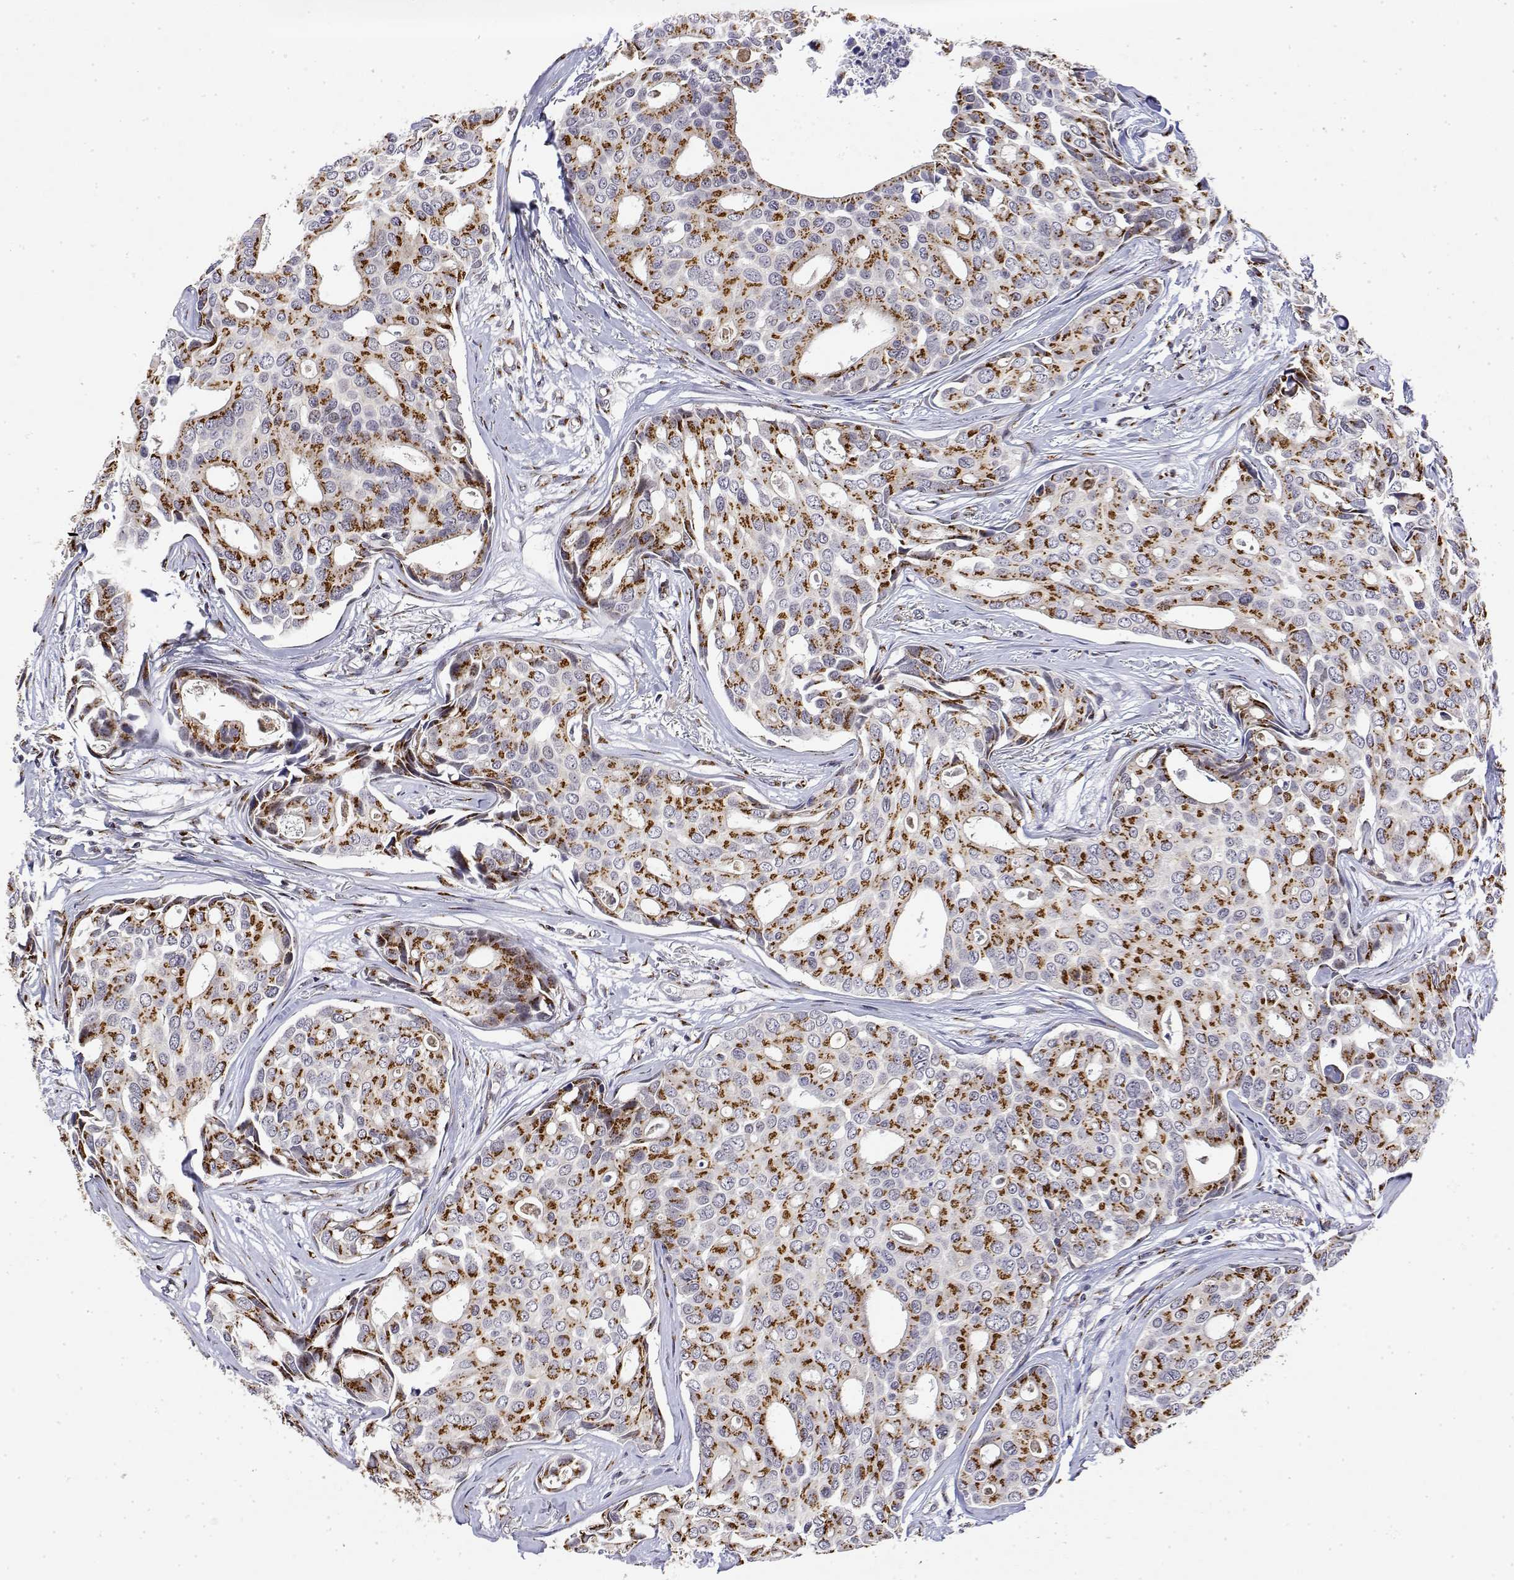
{"staining": {"intensity": "strong", "quantity": ">75%", "location": "cytoplasmic/membranous"}, "tissue": "breast cancer", "cell_type": "Tumor cells", "image_type": "cancer", "snomed": [{"axis": "morphology", "description": "Duct carcinoma"}, {"axis": "topography", "description": "Breast"}], "caption": "Immunohistochemical staining of human invasive ductal carcinoma (breast) displays strong cytoplasmic/membranous protein expression in about >75% of tumor cells.", "gene": "YIPF3", "patient": {"sex": "female", "age": 54}}